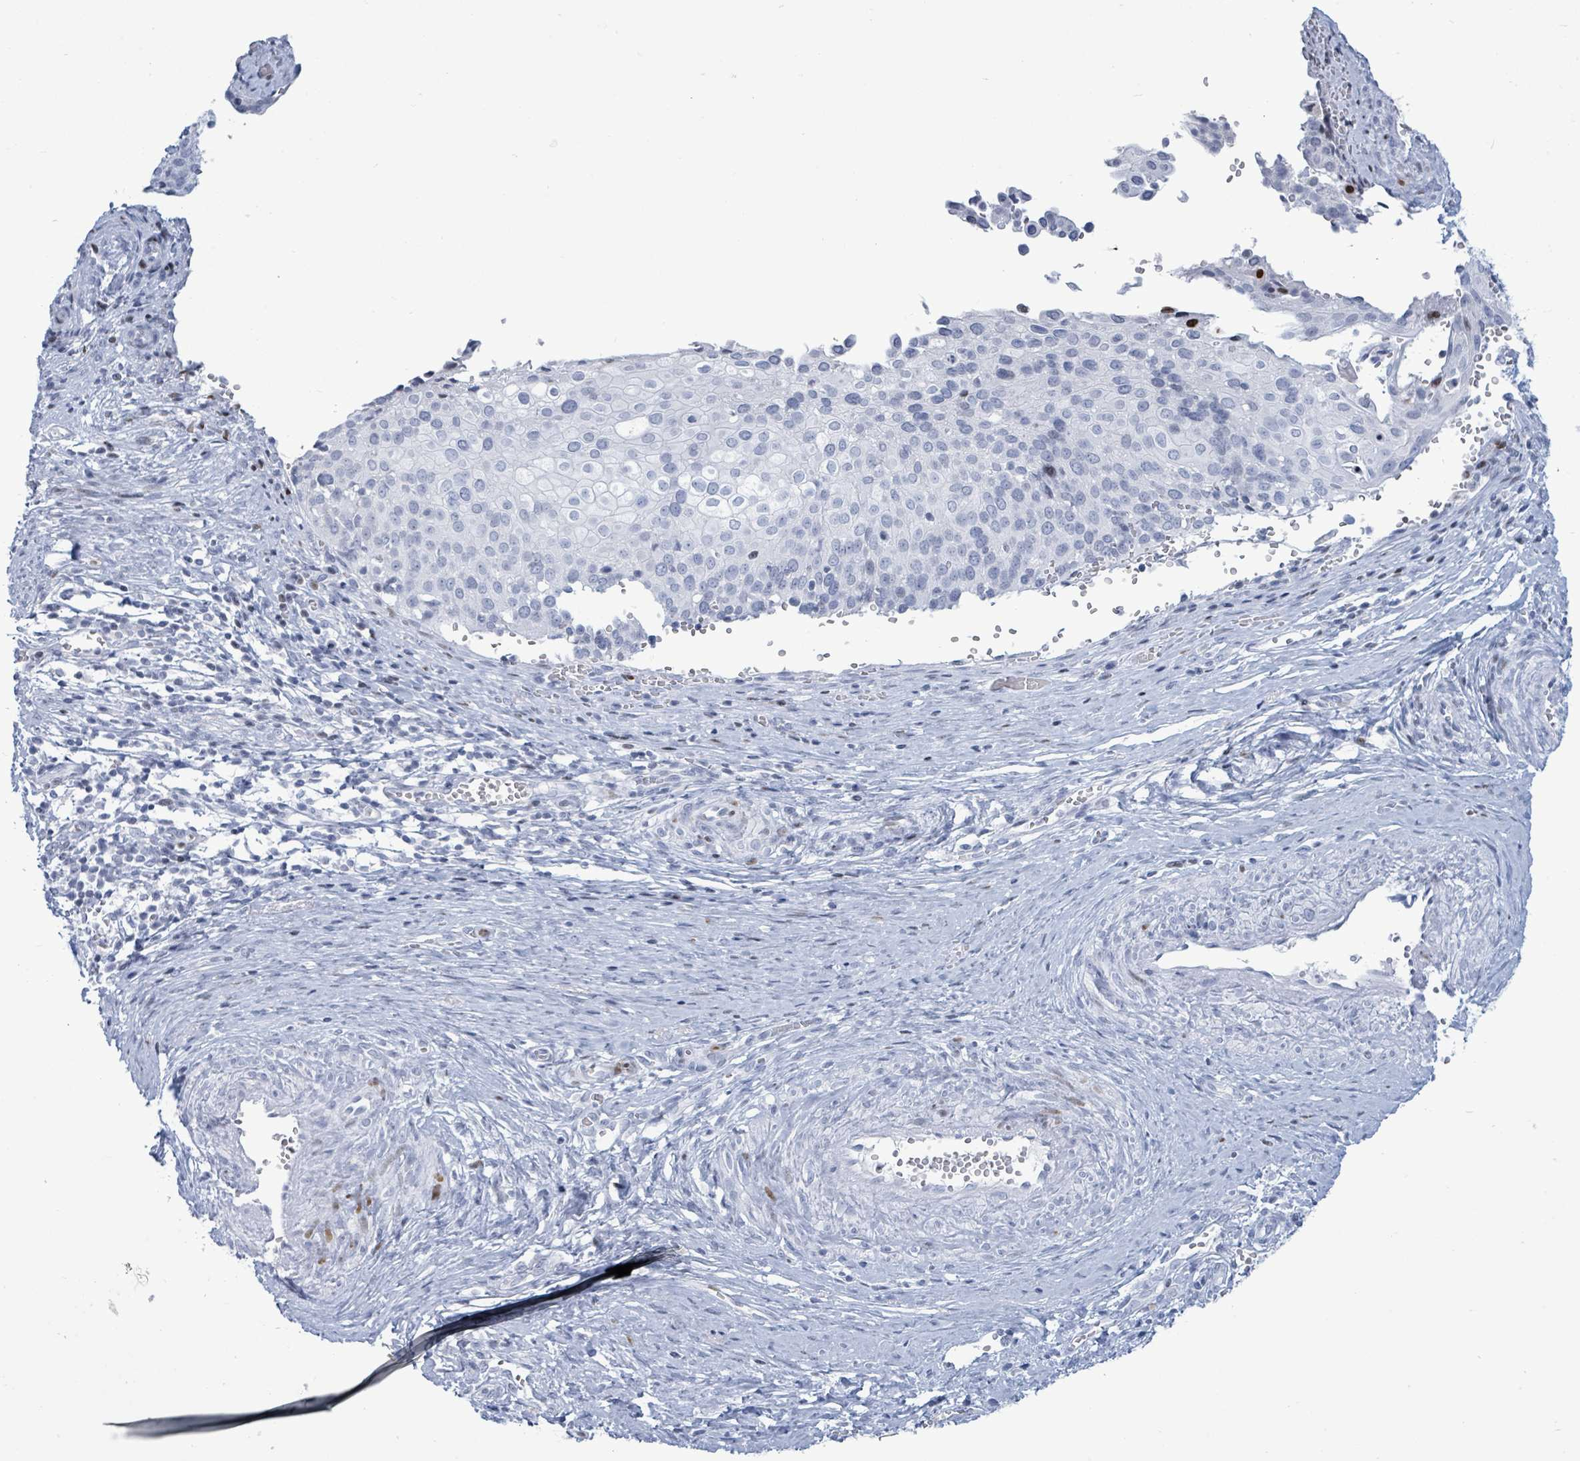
{"staining": {"intensity": "negative", "quantity": "none", "location": "none"}, "tissue": "cervical cancer", "cell_type": "Tumor cells", "image_type": "cancer", "snomed": [{"axis": "morphology", "description": "Squamous cell carcinoma, NOS"}, {"axis": "topography", "description": "Cervix"}], "caption": "Tumor cells show no significant positivity in squamous cell carcinoma (cervical).", "gene": "MALL", "patient": {"sex": "female", "age": 44}}